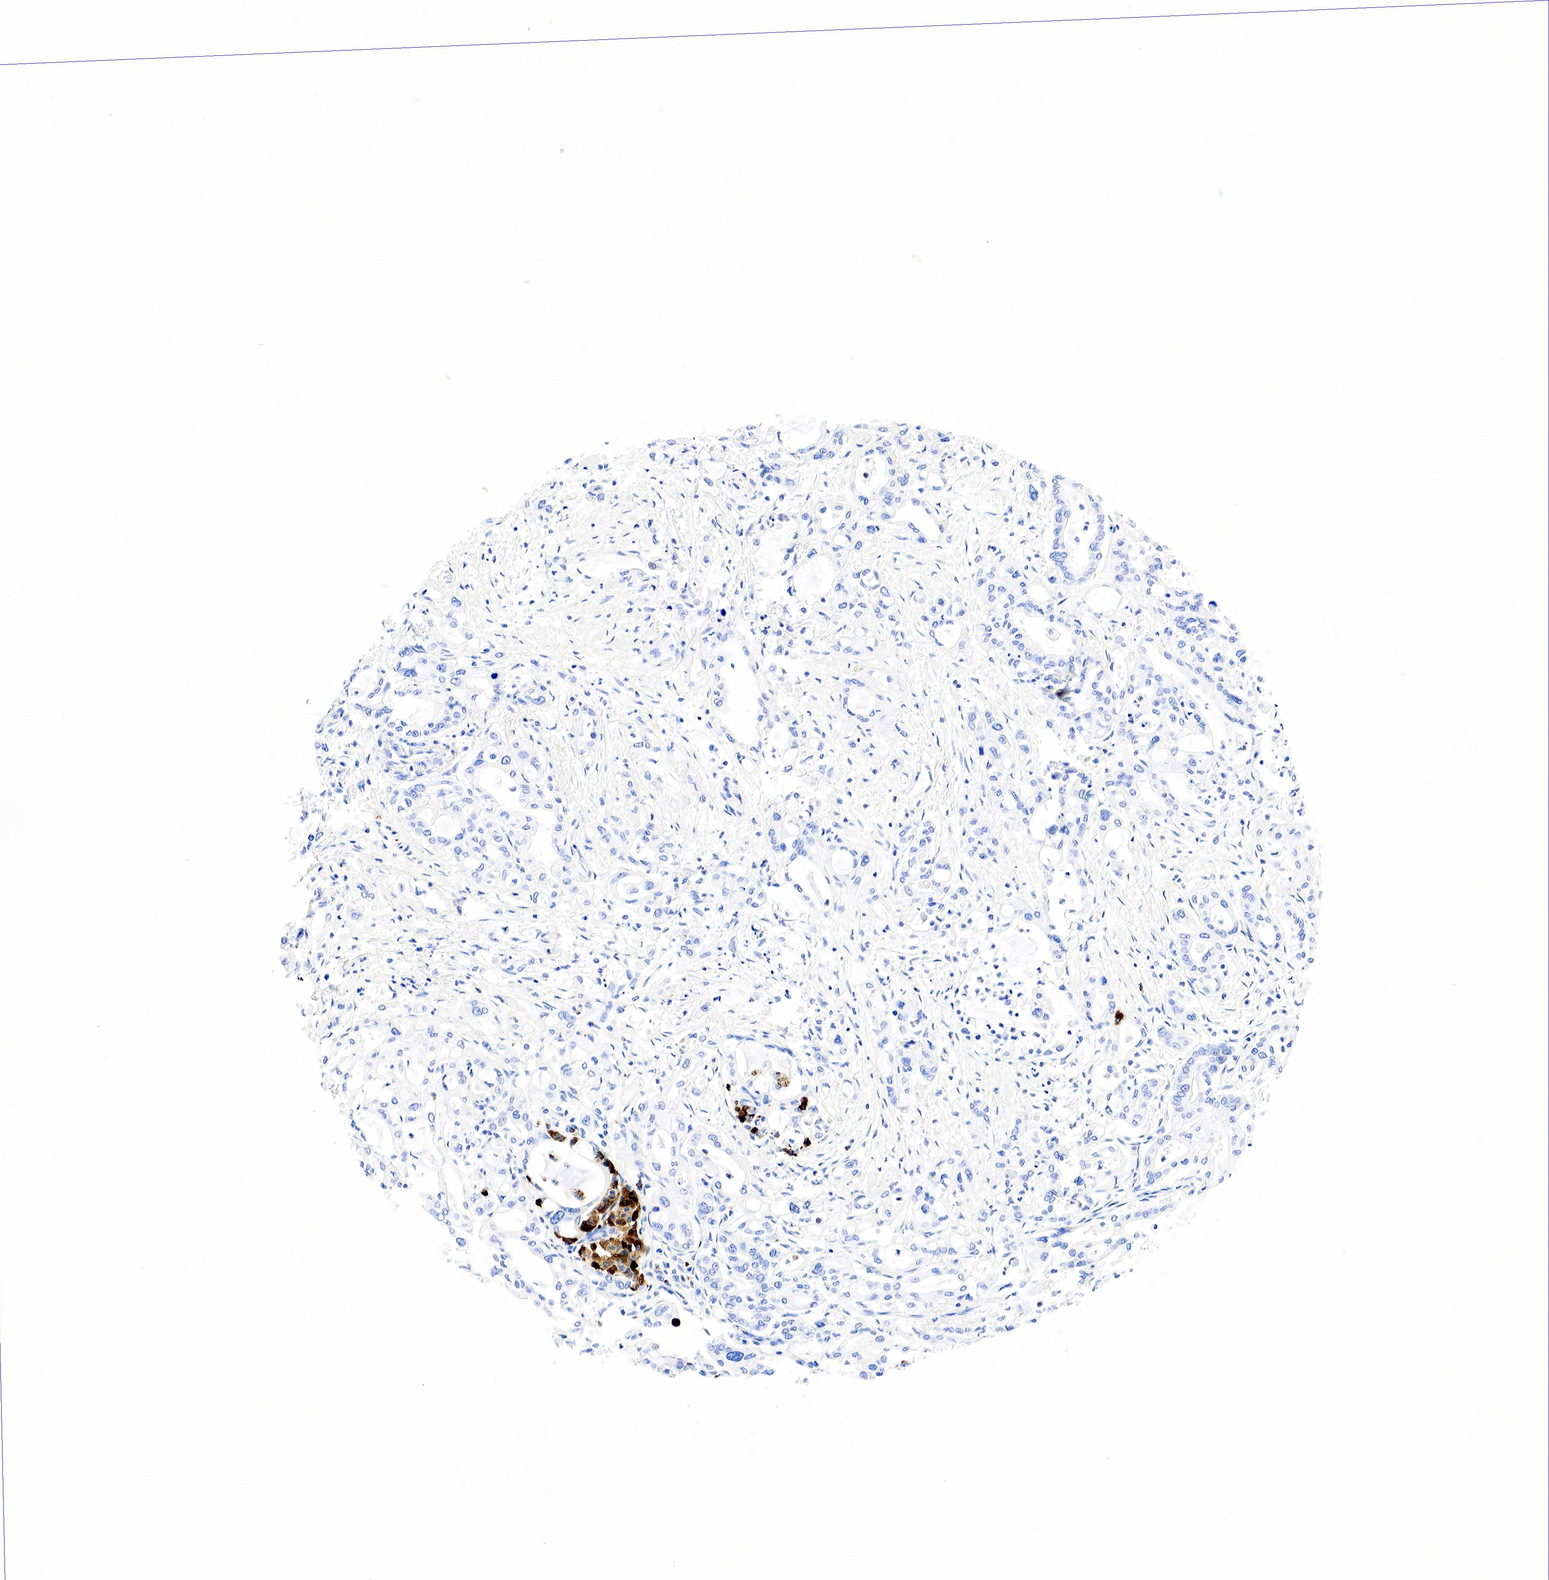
{"staining": {"intensity": "negative", "quantity": "none", "location": "none"}, "tissue": "pancreatic cancer", "cell_type": "Tumor cells", "image_type": "cancer", "snomed": [{"axis": "morphology", "description": "Adenocarcinoma, NOS"}, {"axis": "topography", "description": "Pancreas"}], "caption": "Pancreatic cancer (adenocarcinoma) stained for a protein using IHC demonstrates no staining tumor cells.", "gene": "CHGA", "patient": {"sex": "female", "age": 57}}